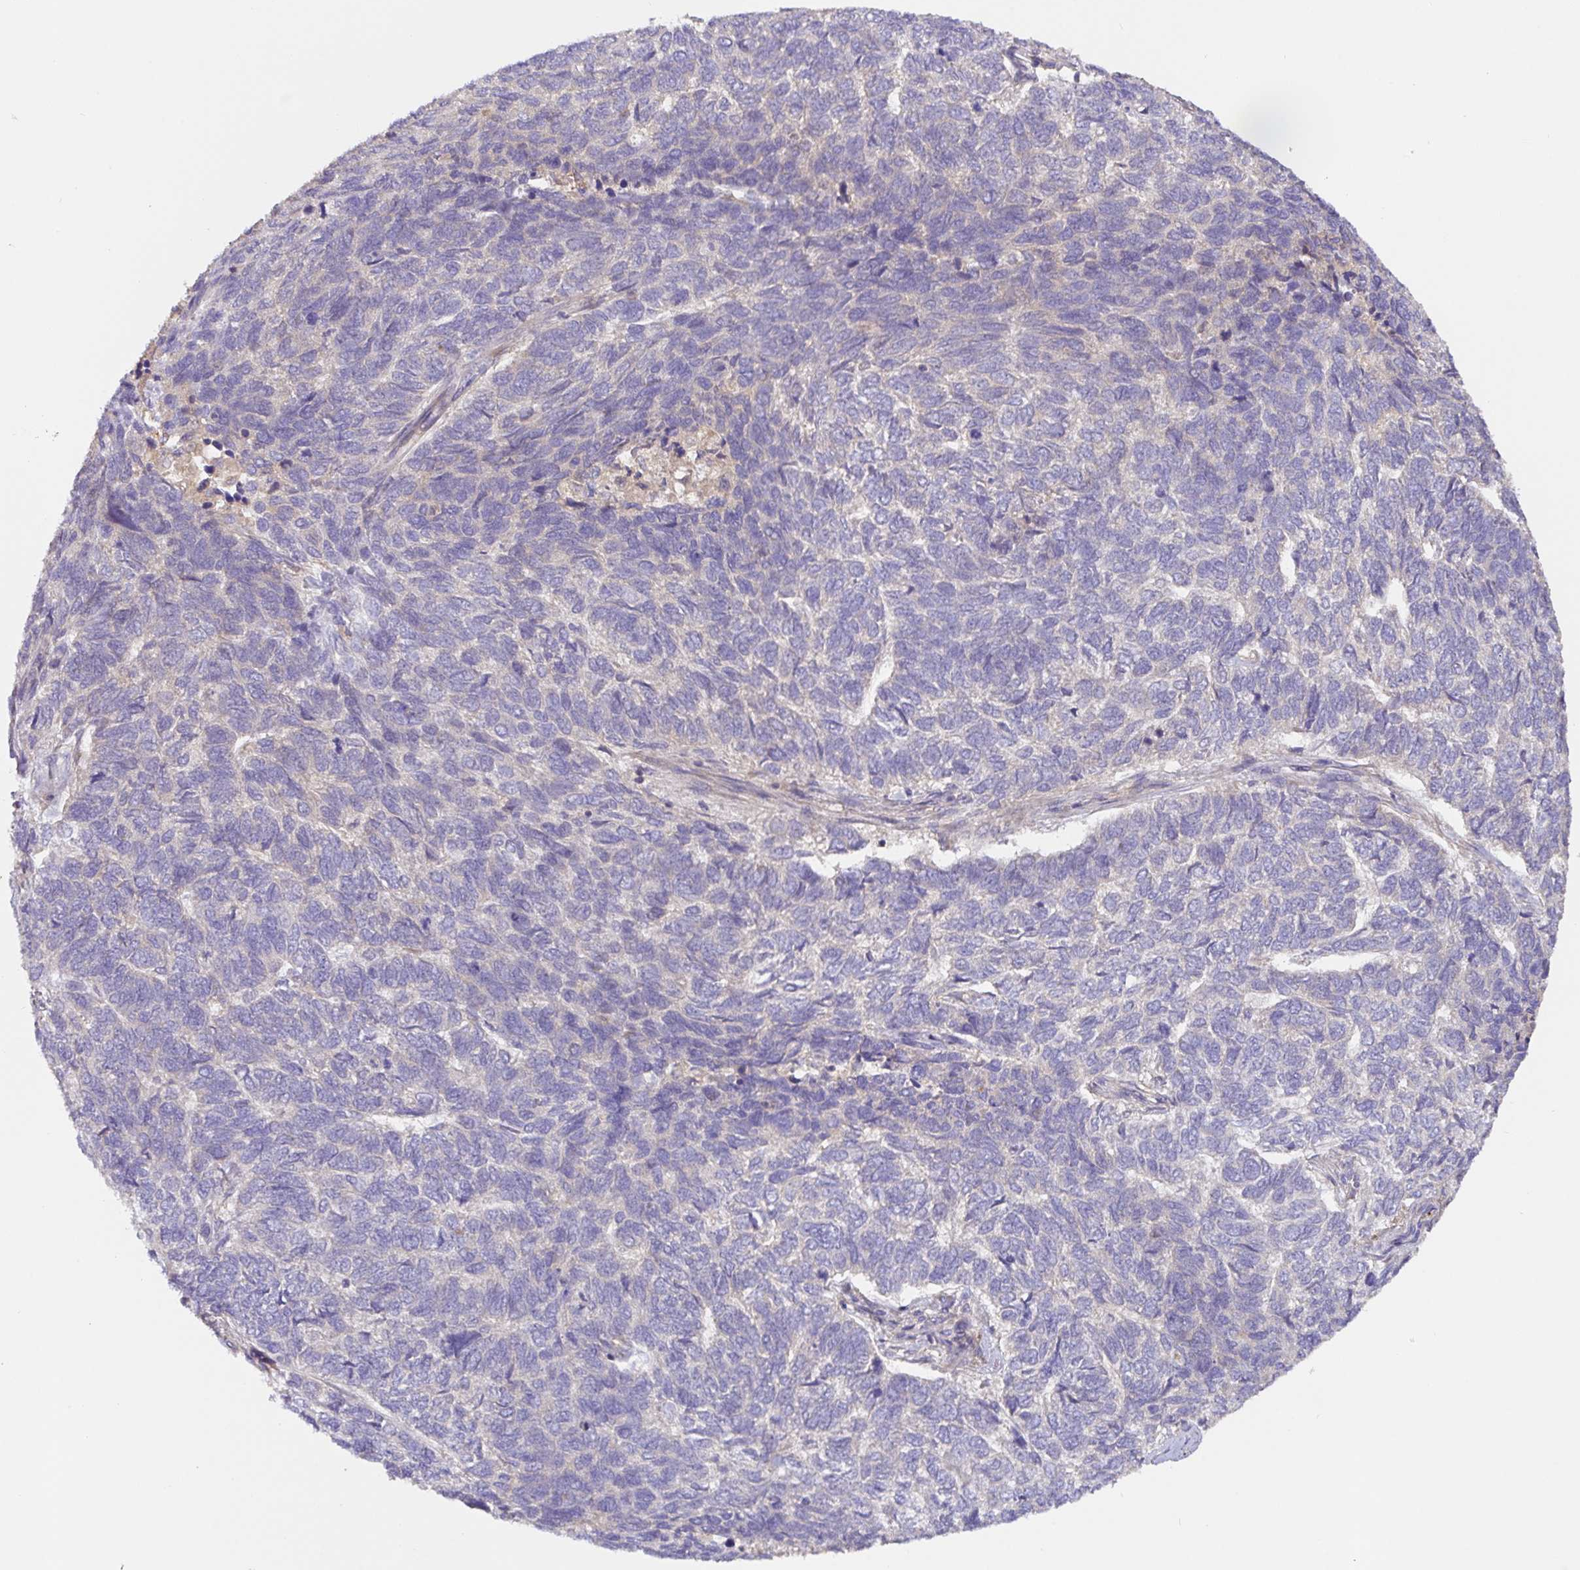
{"staining": {"intensity": "negative", "quantity": "none", "location": "none"}, "tissue": "skin cancer", "cell_type": "Tumor cells", "image_type": "cancer", "snomed": [{"axis": "morphology", "description": "Basal cell carcinoma"}, {"axis": "topography", "description": "Skin"}], "caption": "Basal cell carcinoma (skin) was stained to show a protein in brown. There is no significant staining in tumor cells.", "gene": "HAGH", "patient": {"sex": "female", "age": 65}}